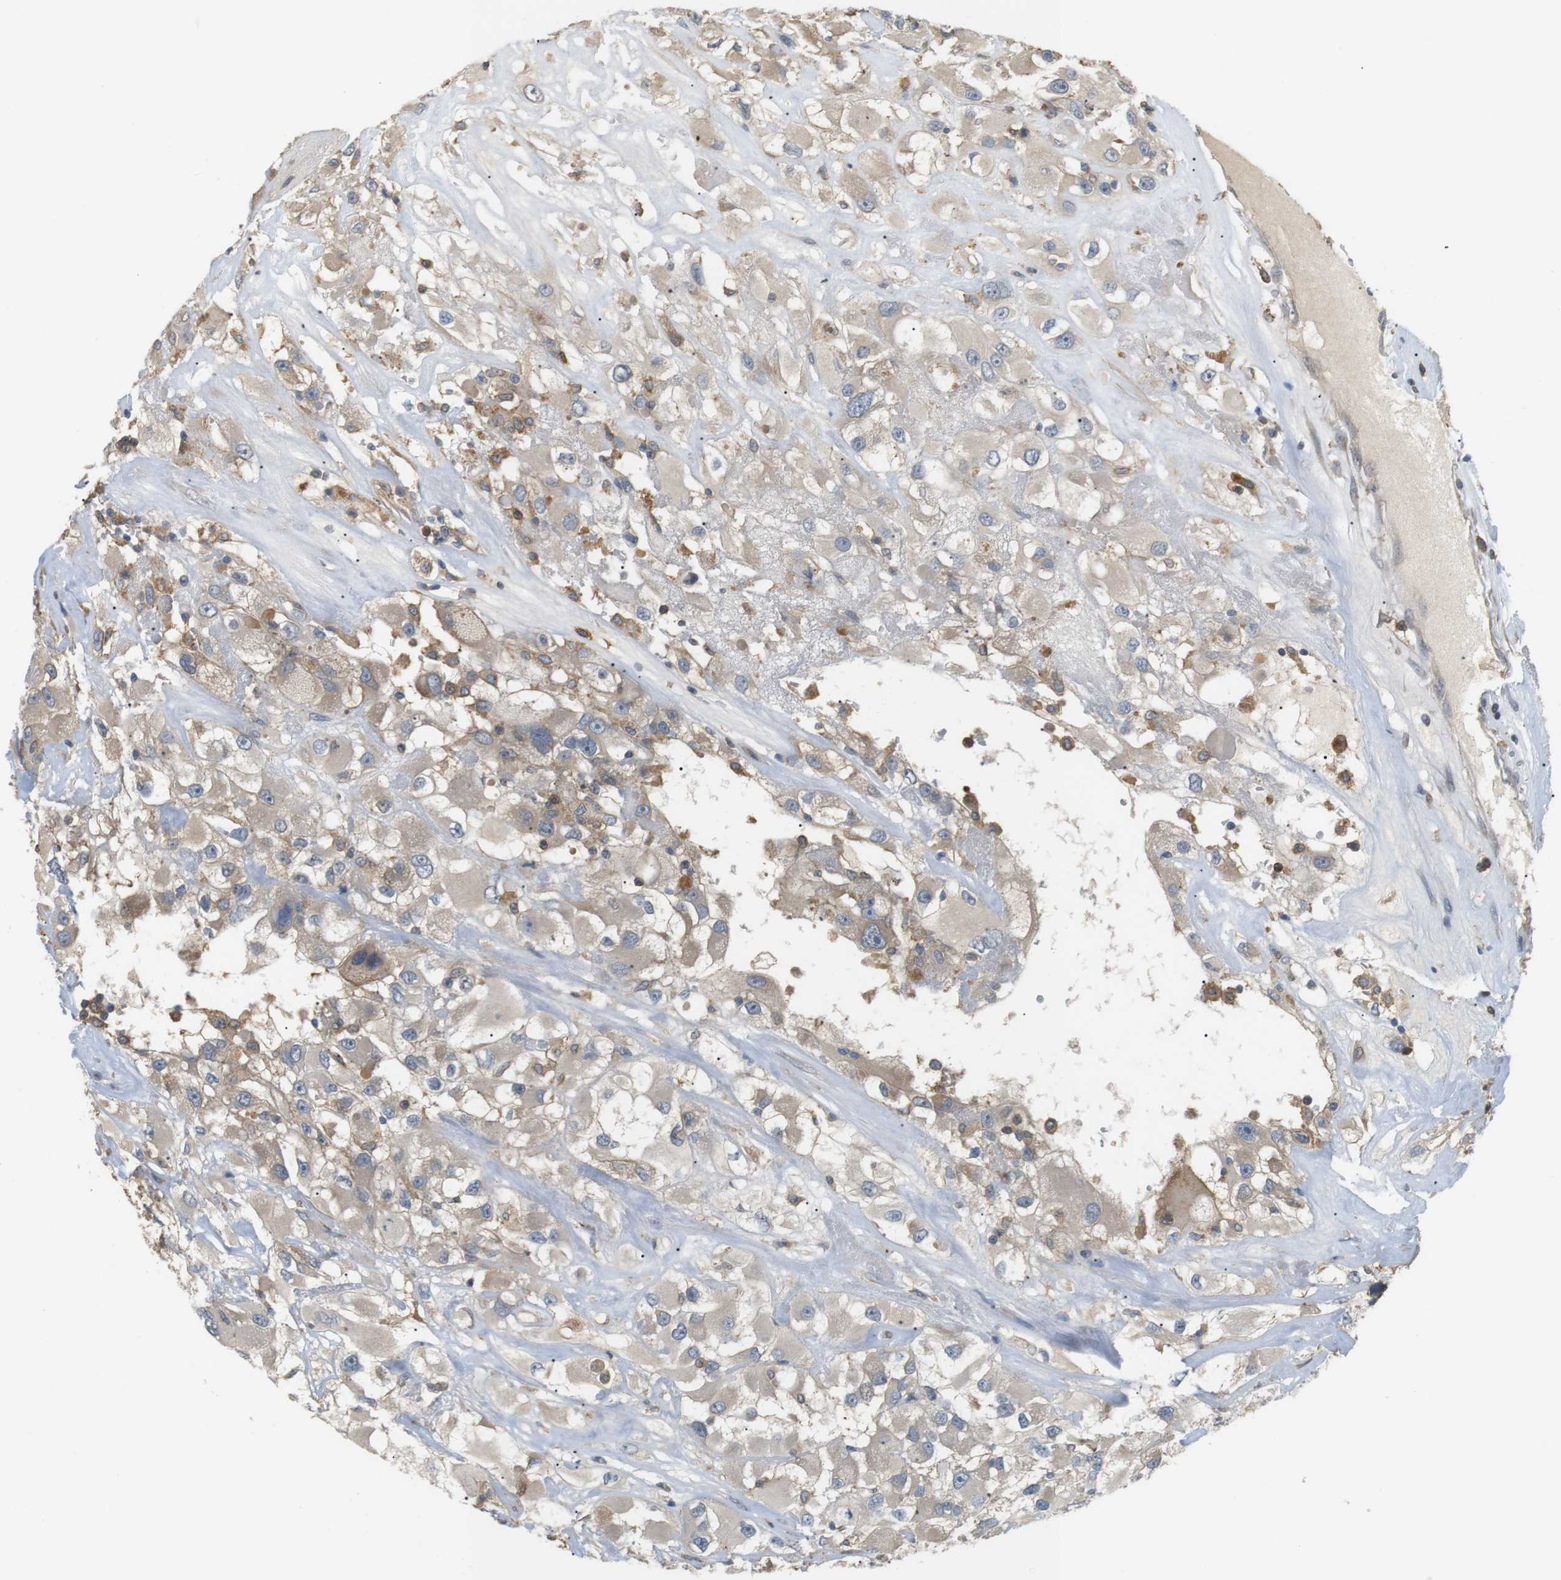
{"staining": {"intensity": "weak", "quantity": ">75%", "location": "cytoplasmic/membranous"}, "tissue": "renal cancer", "cell_type": "Tumor cells", "image_type": "cancer", "snomed": [{"axis": "morphology", "description": "Adenocarcinoma, NOS"}, {"axis": "topography", "description": "Kidney"}], "caption": "Immunohistochemical staining of human renal cancer shows weak cytoplasmic/membranous protein staining in about >75% of tumor cells.", "gene": "P2RY1", "patient": {"sex": "female", "age": 52}}